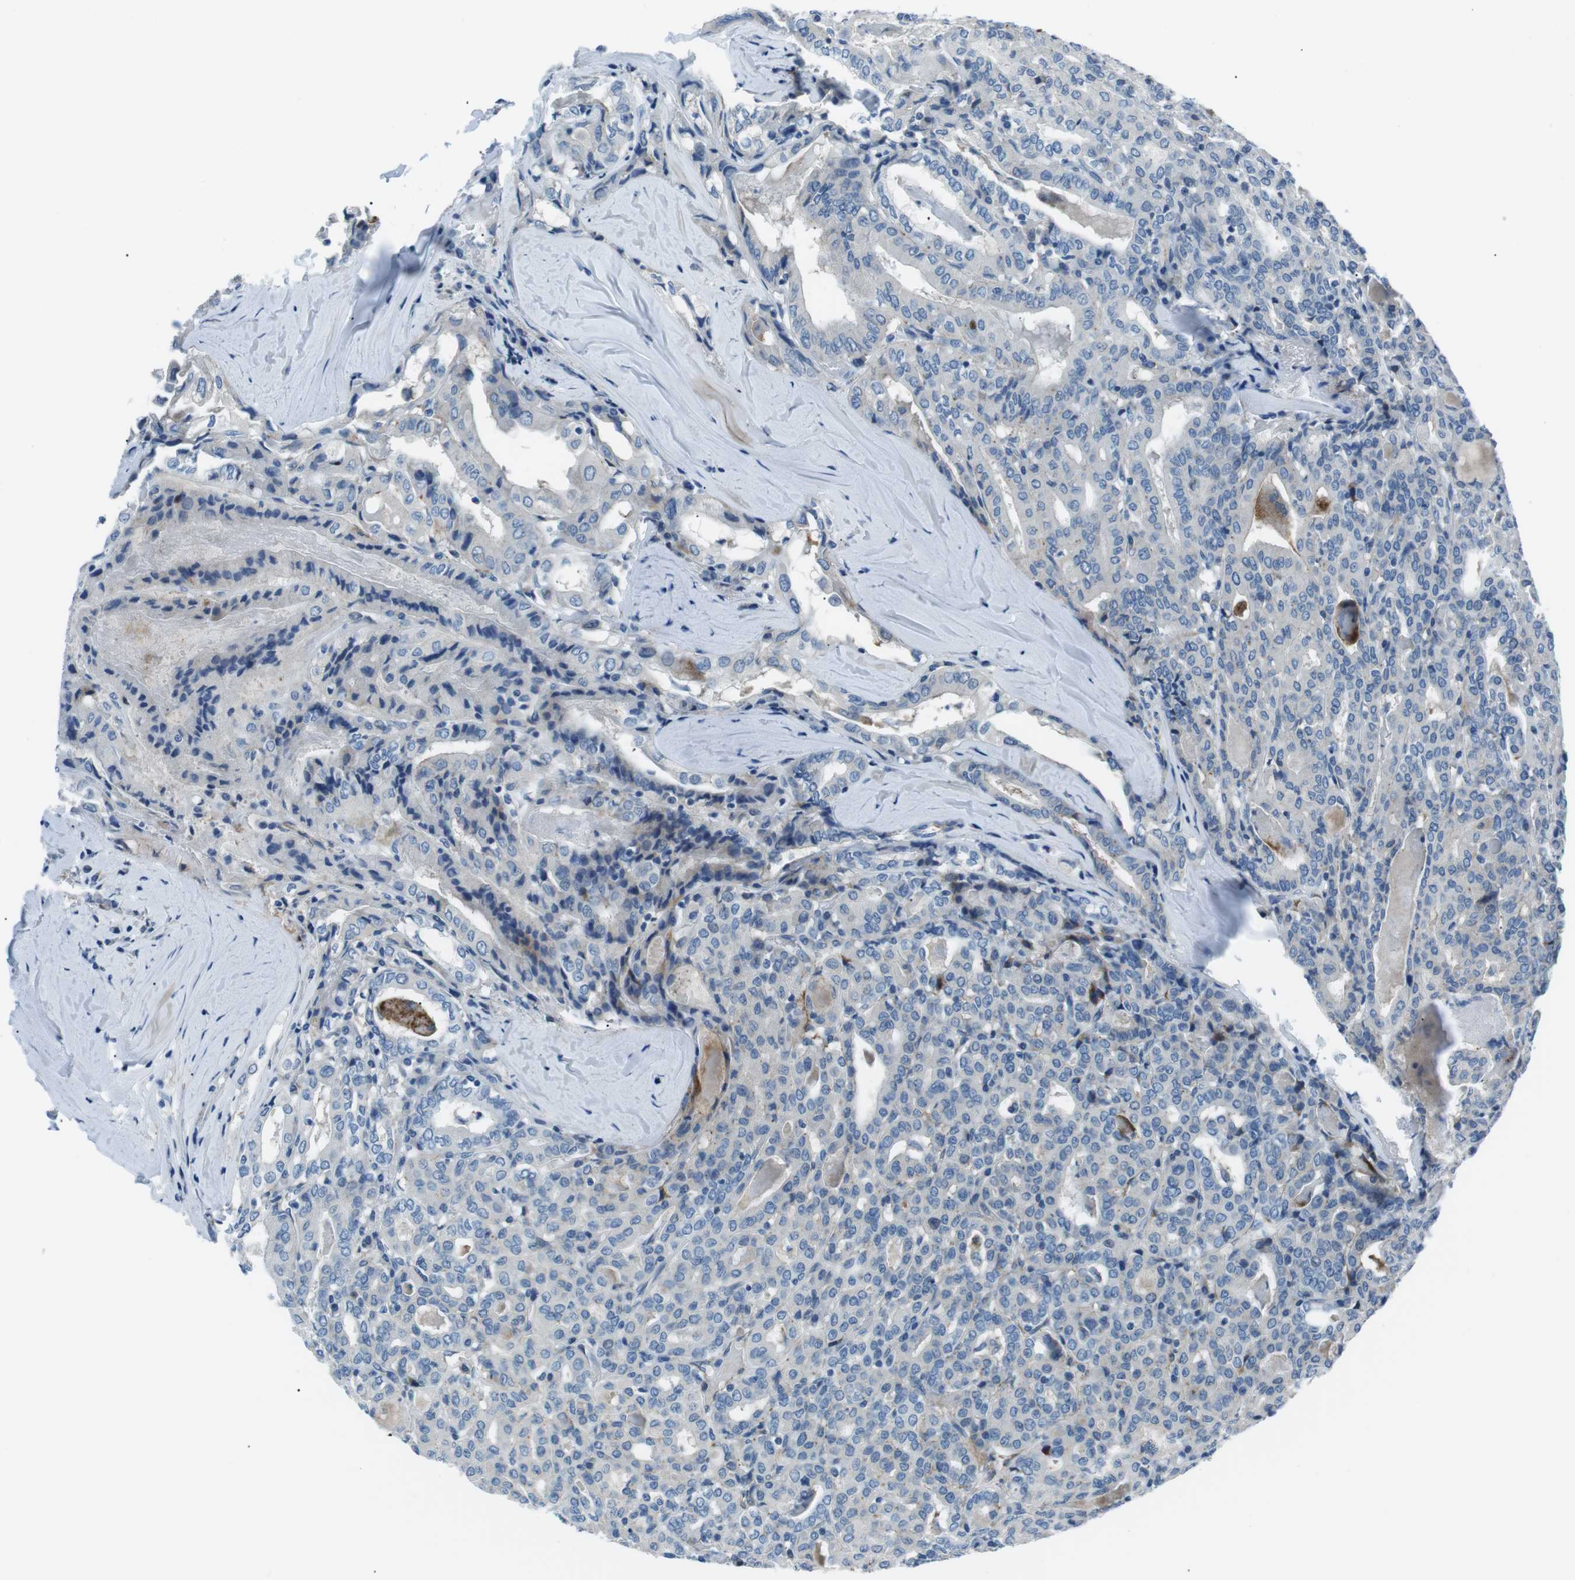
{"staining": {"intensity": "negative", "quantity": "none", "location": "none"}, "tissue": "thyroid cancer", "cell_type": "Tumor cells", "image_type": "cancer", "snomed": [{"axis": "morphology", "description": "Papillary adenocarcinoma, NOS"}, {"axis": "topography", "description": "Thyroid gland"}], "caption": "Papillary adenocarcinoma (thyroid) was stained to show a protein in brown. There is no significant expression in tumor cells.", "gene": "CSF2RA", "patient": {"sex": "female", "age": 42}}